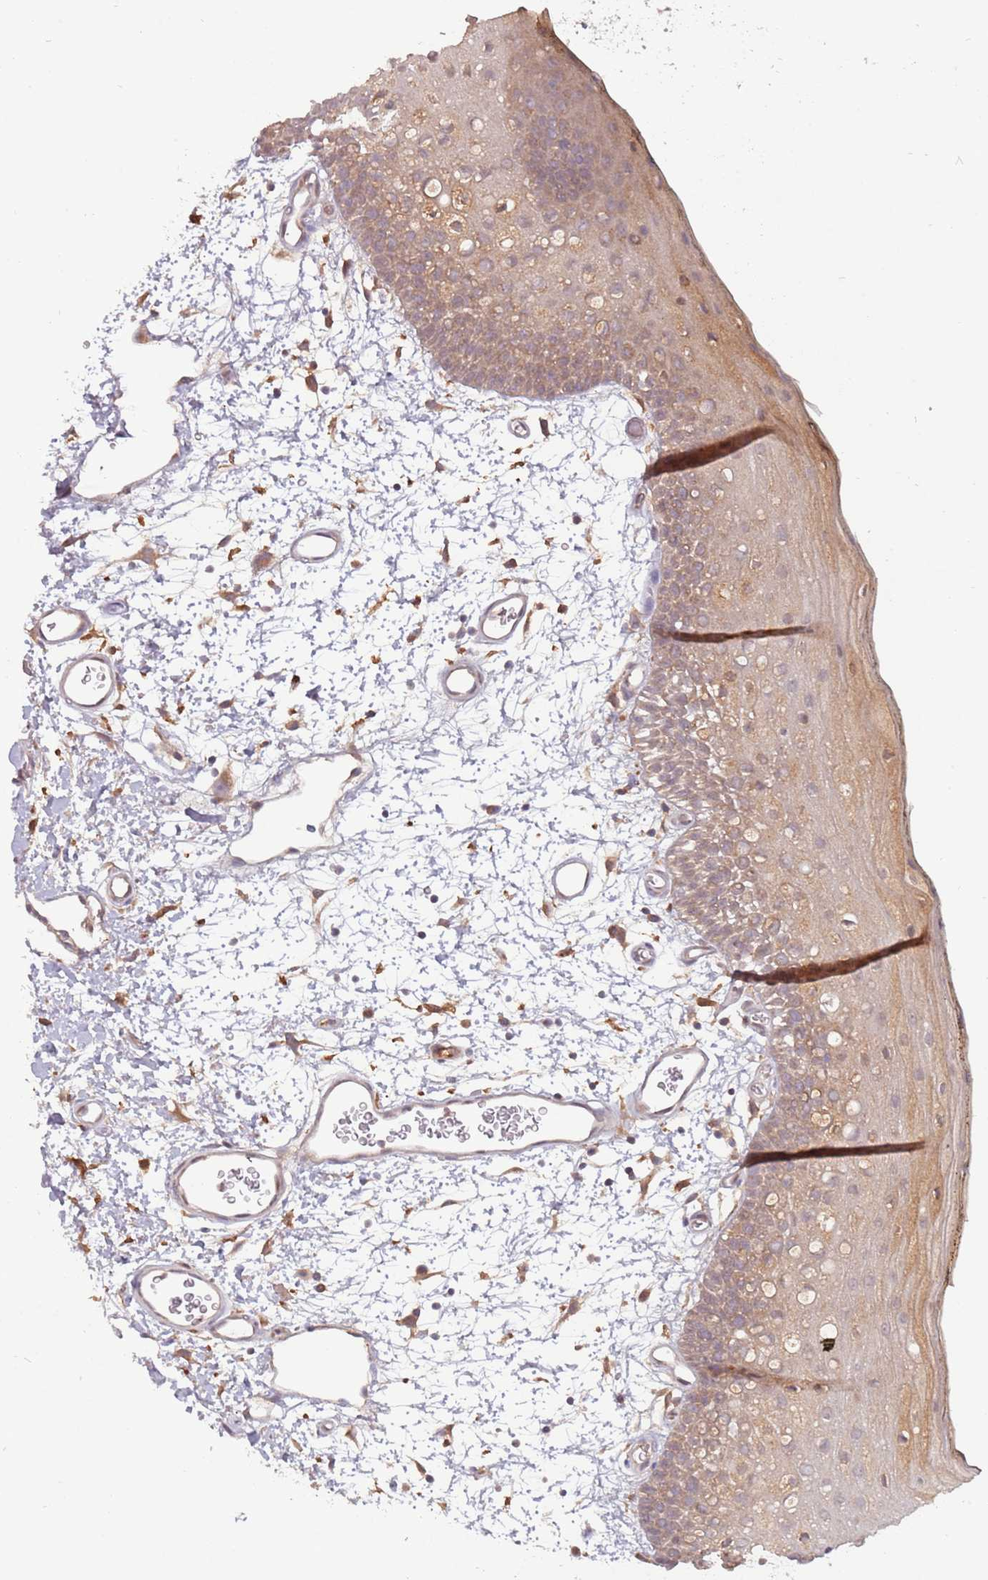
{"staining": {"intensity": "weak", "quantity": "25%-75%", "location": "cytoplasmic/membranous"}, "tissue": "oral mucosa", "cell_type": "Squamous epithelial cells", "image_type": "normal", "snomed": [{"axis": "morphology", "description": "Normal tissue, NOS"}, {"axis": "topography", "description": "Oral tissue"}, {"axis": "topography", "description": "Tounge, NOS"}], "caption": "Immunohistochemistry photomicrograph of normal oral mucosa: oral mucosa stained using IHC exhibits low levels of weak protein expression localized specifically in the cytoplasmic/membranous of squamous epithelial cells, appearing as a cytoplasmic/membranous brown color.", "gene": "USP32", "patient": {"sex": "female", "age": 81}}